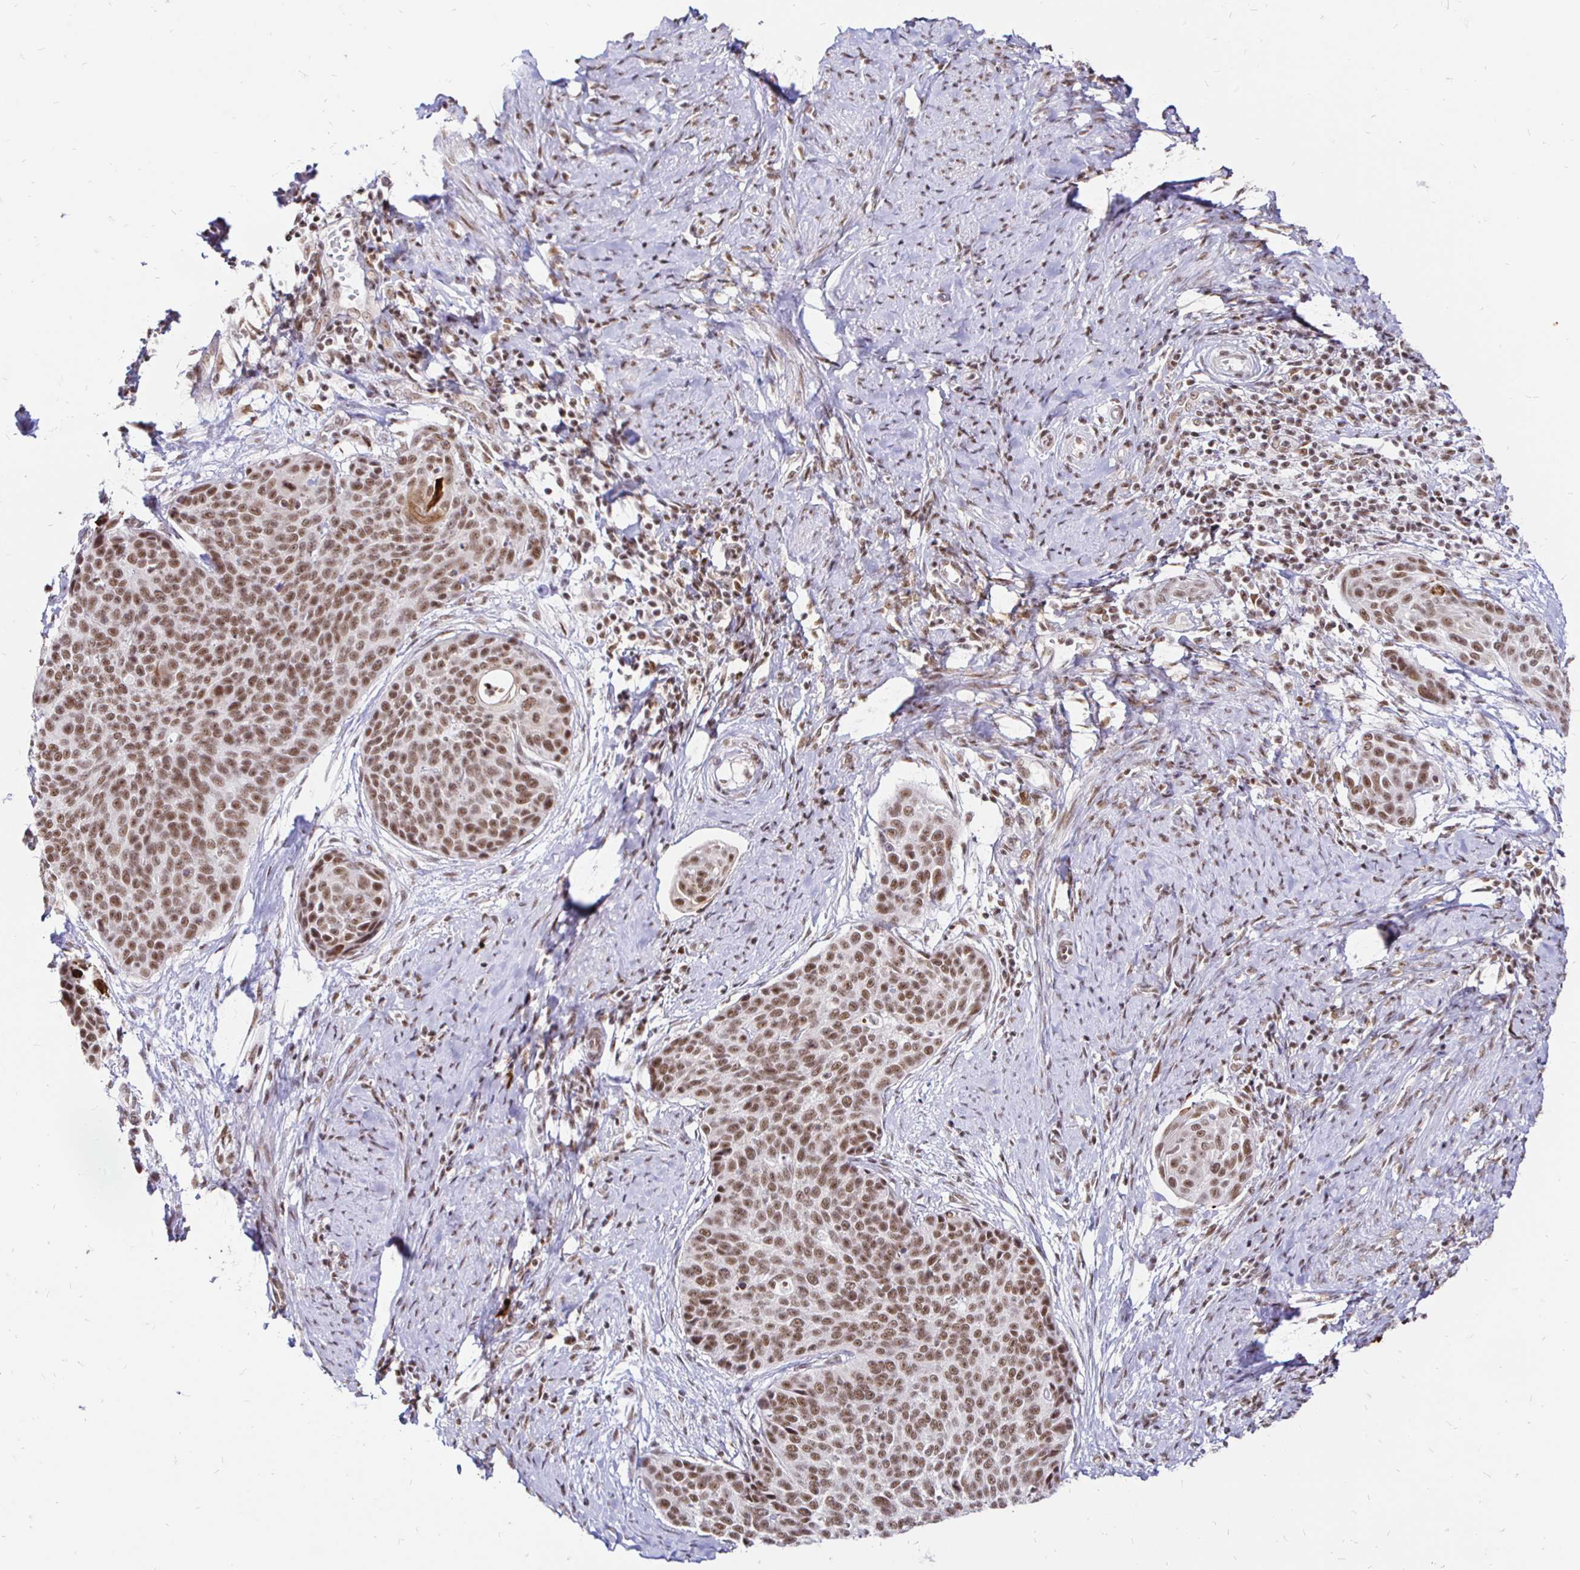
{"staining": {"intensity": "moderate", "quantity": ">75%", "location": "nuclear"}, "tissue": "cervical cancer", "cell_type": "Tumor cells", "image_type": "cancer", "snomed": [{"axis": "morphology", "description": "Squamous cell carcinoma, NOS"}, {"axis": "topography", "description": "Cervix"}], "caption": "DAB immunohistochemical staining of cervical squamous cell carcinoma exhibits moderate nuclear protein expression in approximately >75% of tumor cells.", "gene": "SIN3A", "patient": {"sex": "female", "age": 69}}